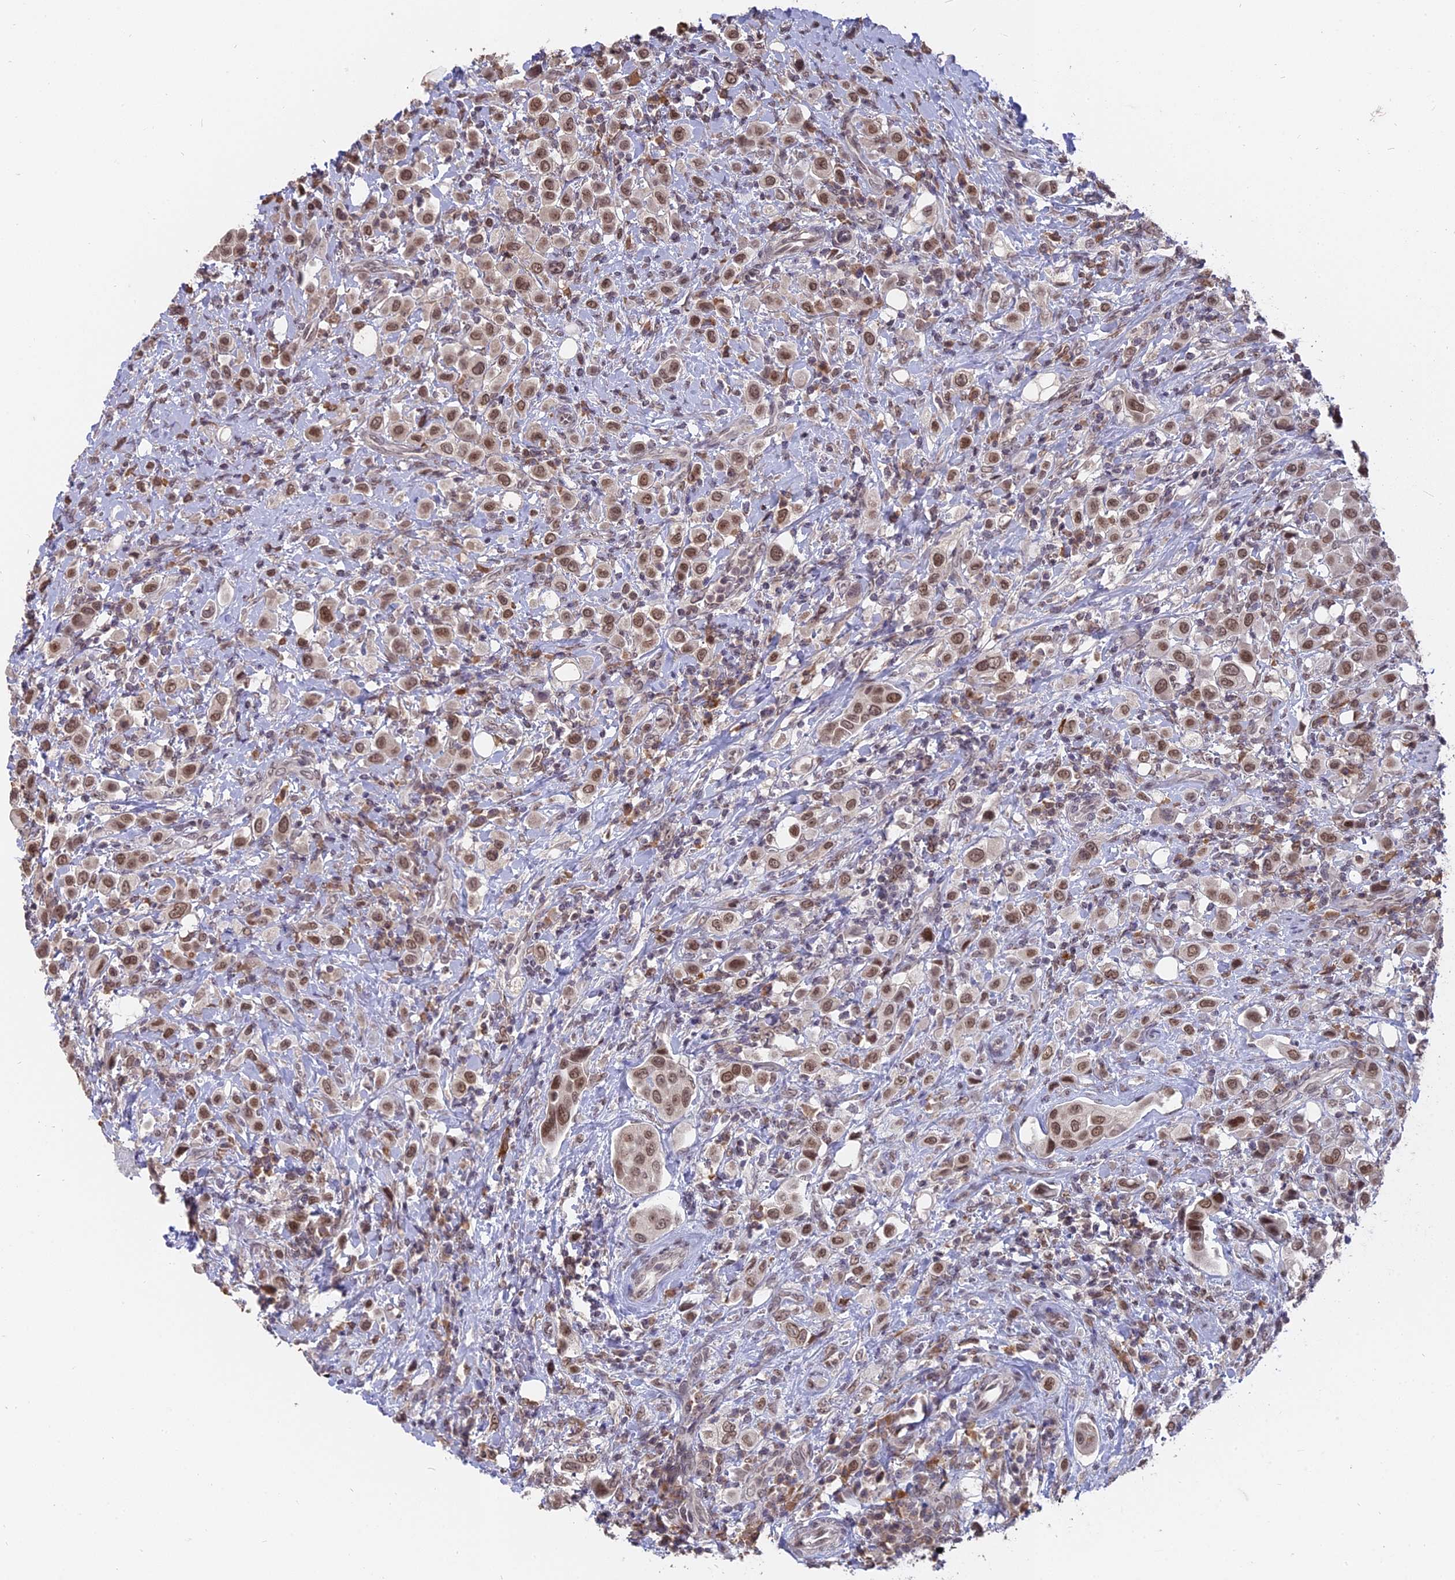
{"staining": {"intensity": "moderate", "quantity": ">75%", "location": "nuclear"}, "tissue": "urothelial cancer", "cell_type": "Tumor cells", "image_type": "cancer", "snomed": [{"axis": "morphology", "description": "Urothelial carcinoma, High grade"}, {"axis": "topography", "description": "Urinary bladder"}], "caption": "This photomicrograph exhibits urothelial carcinoma (high-grade) stained with IHC to label a protein in brown. The nuclear of tumor cells show moderate positivity for the protein. Nuclei are counter-stained blue.", "gene": "NR1H3", "patient": {"sex": "male", "age": 50}}